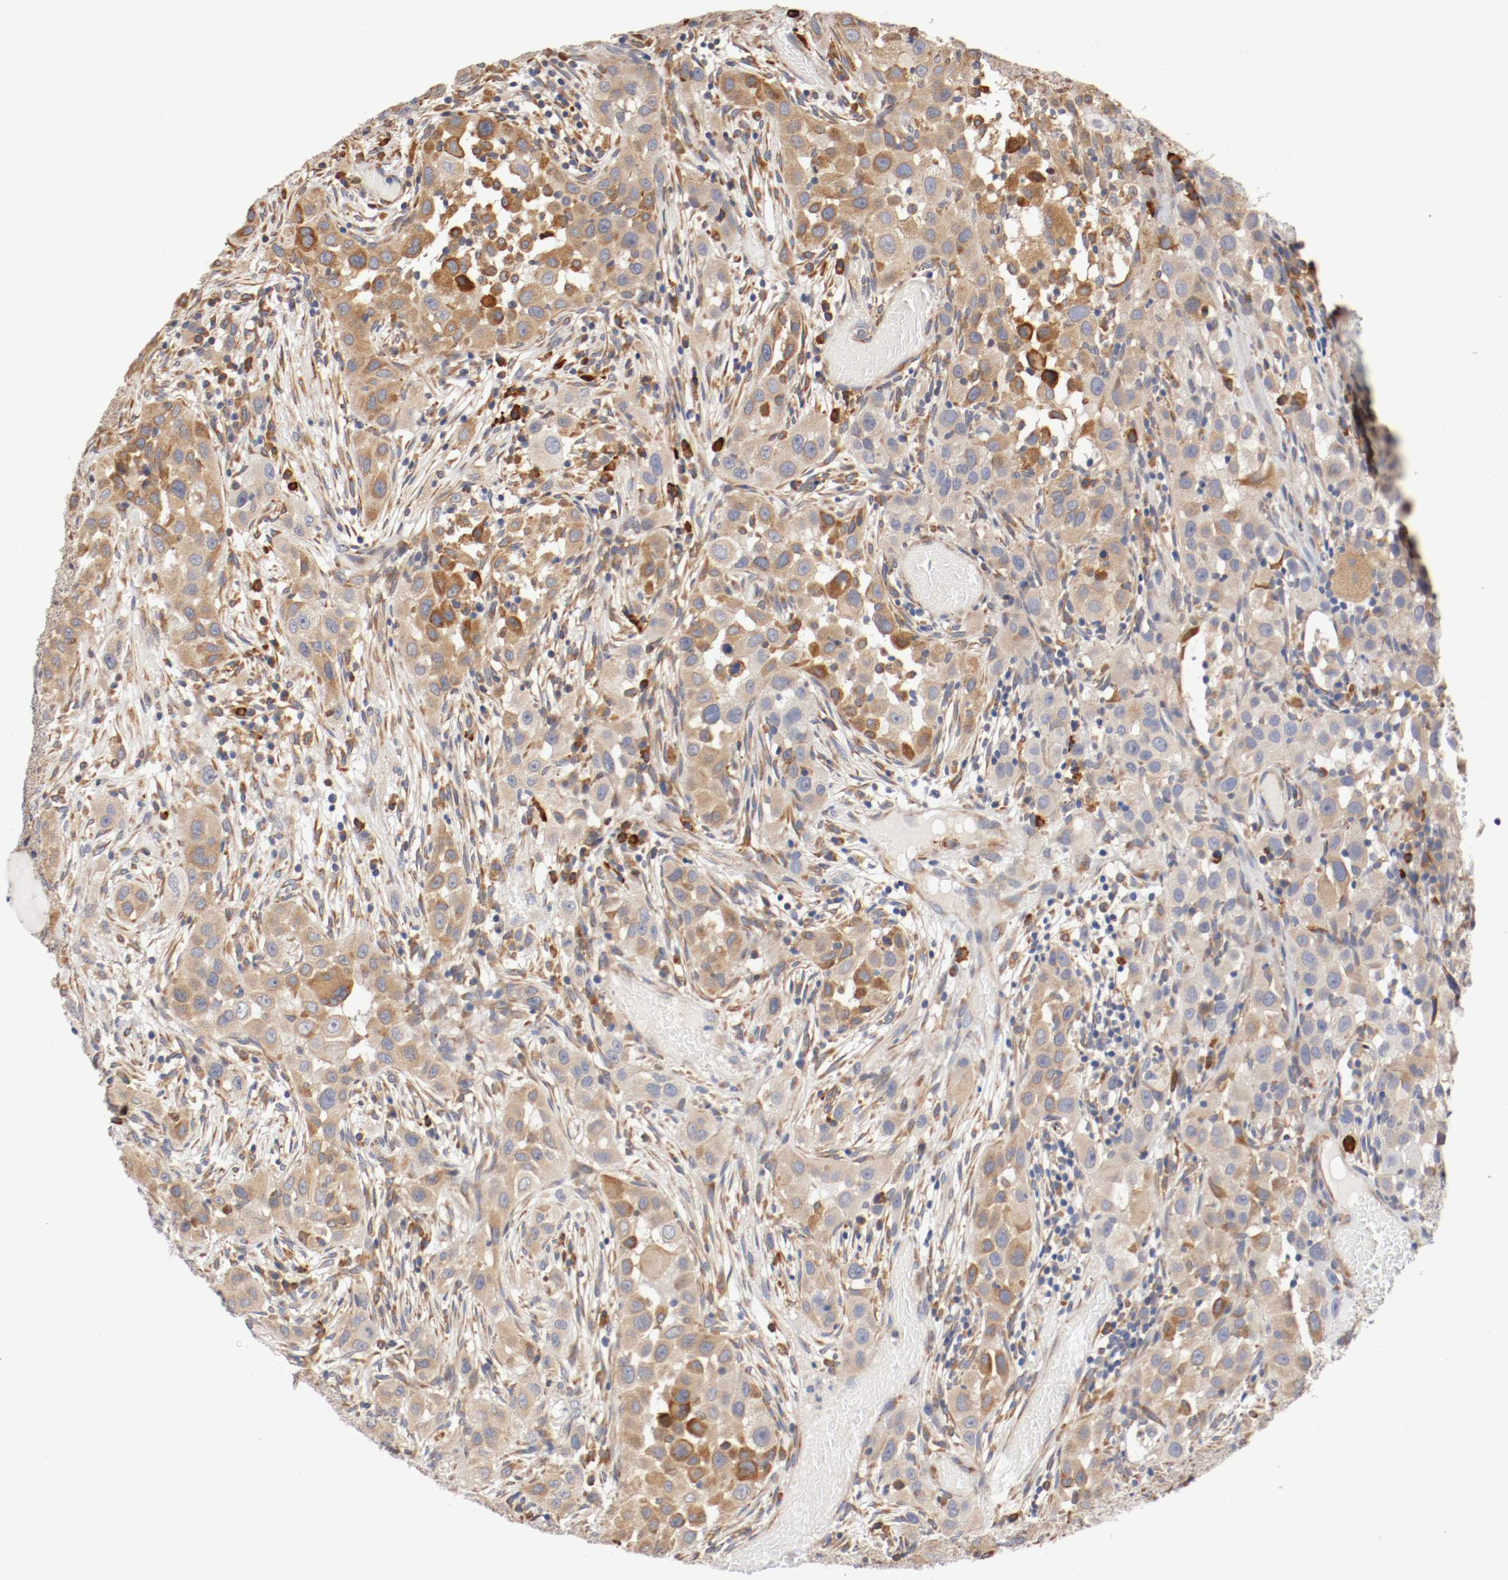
{"staining": {"intensity": "moderate", "quantity": ">75%", "location": "cytoplasmic/membranous"}, "tissue": "head and neck cancer", "cell_type": "Tumor cells", "image_type": "cancer", "snomed": [{"axis": "morphology", "description": "Carcinoma, NOS"}, {"axis": "topography", "description": "Head-Neck"}], "caption": "The photomicrograph shows immunohistochemical staining of head and neck cancer. There is moderate cytoplasmic/membranous positivity is identified in approximately >75% of tumor cells.", "gene": "TNFSF13", "patient": {"sex": "male", "age": 87}}